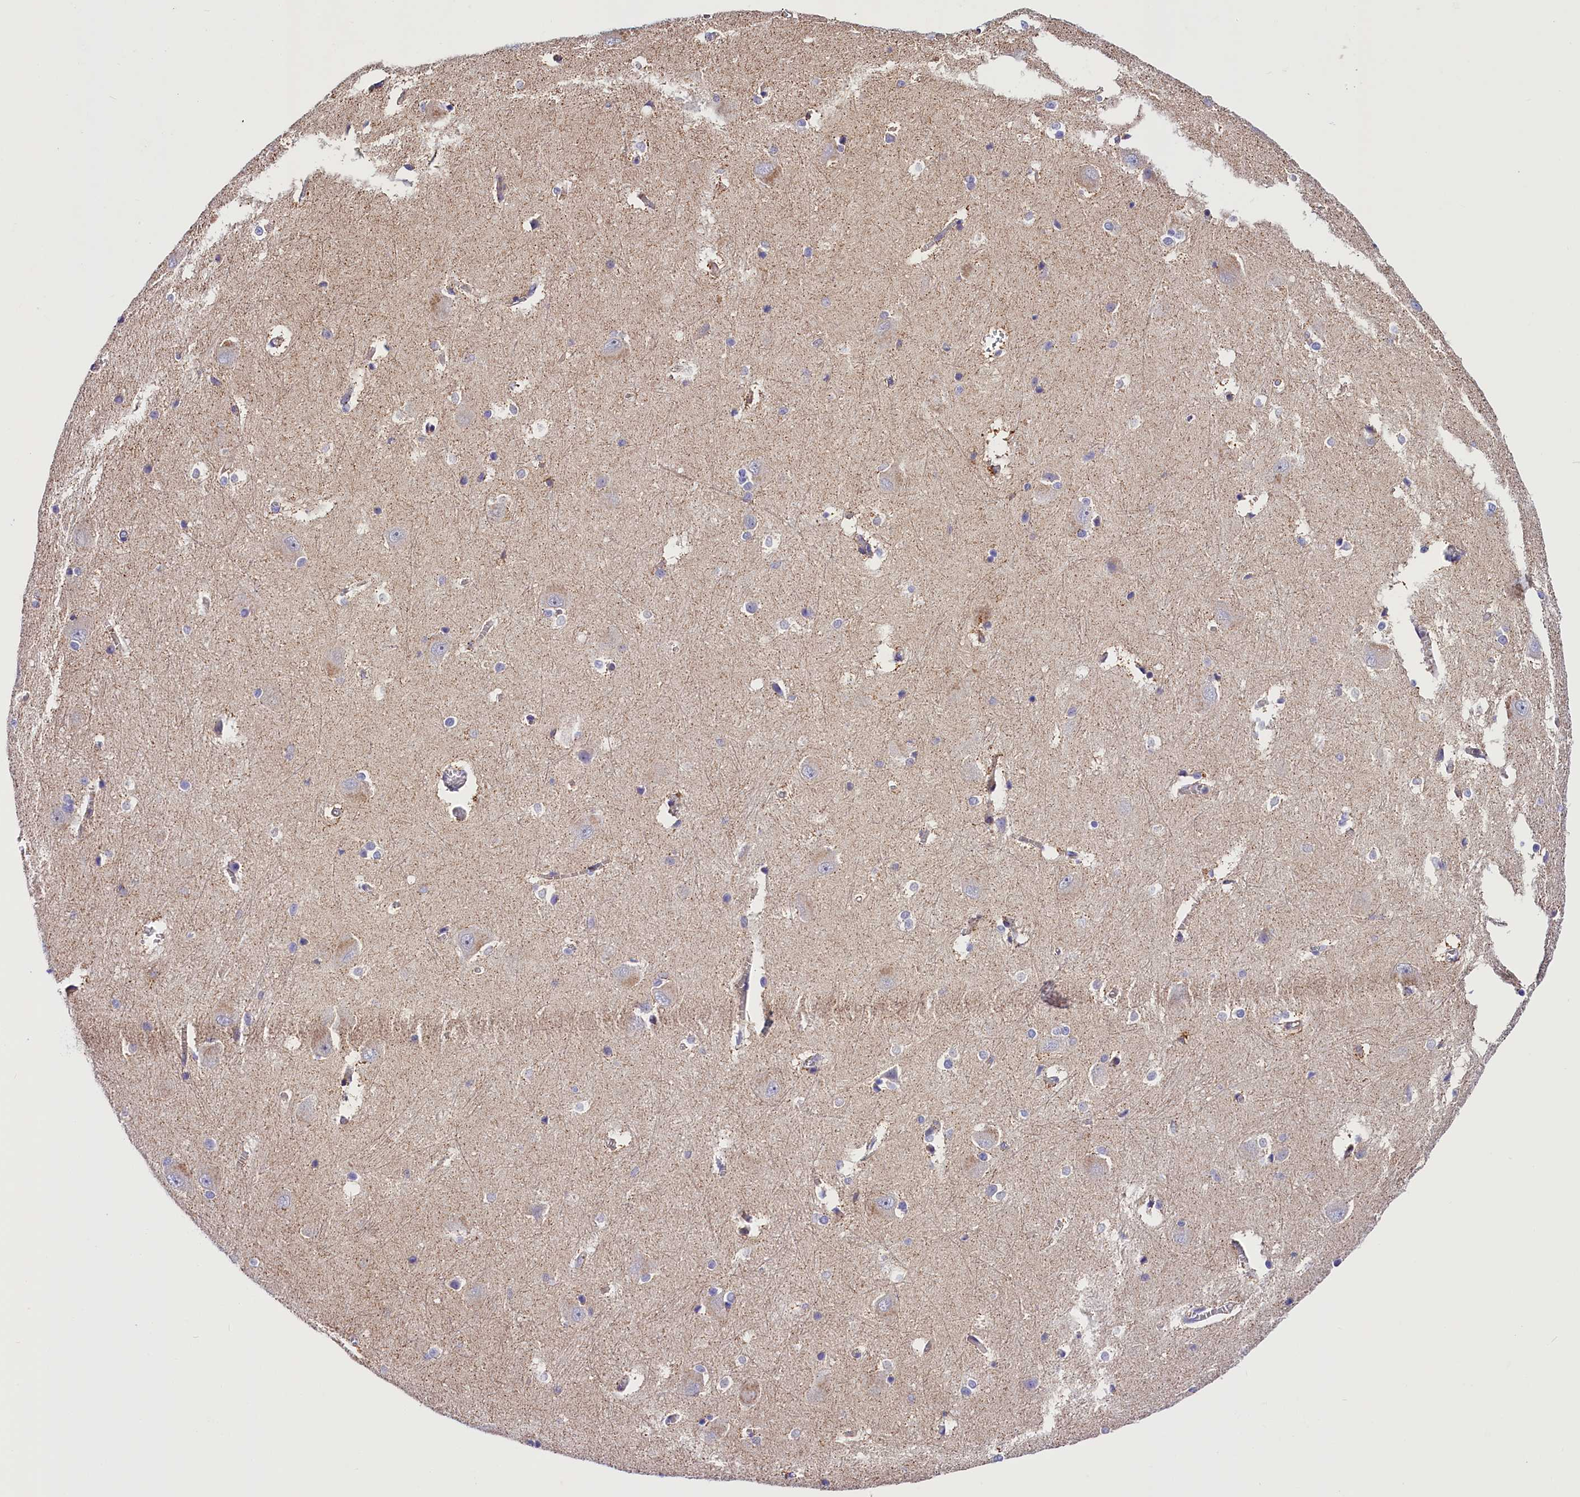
{"staining": {"intensity": "negative", "quantity": "none", "location": "none"}, "tissue": "caudate", "cell_type": "Glial cells", "image_type": "normal", "snomed": [{"axis": "morphology", "description": "Normal tissue, NOS"}, {"axis": "topography", "description": "Lateral ventricle wall"}], "caption": "Benign caudate was stained to show a protein in brown. There is no significant positivity in glial cells. (DAB (3,3'-diaminobenzidine) IHC visualized using brightfield microscopy, high magnification).", "gene": "ARMC6", "patient": {"sex": "male", "age": 37}}